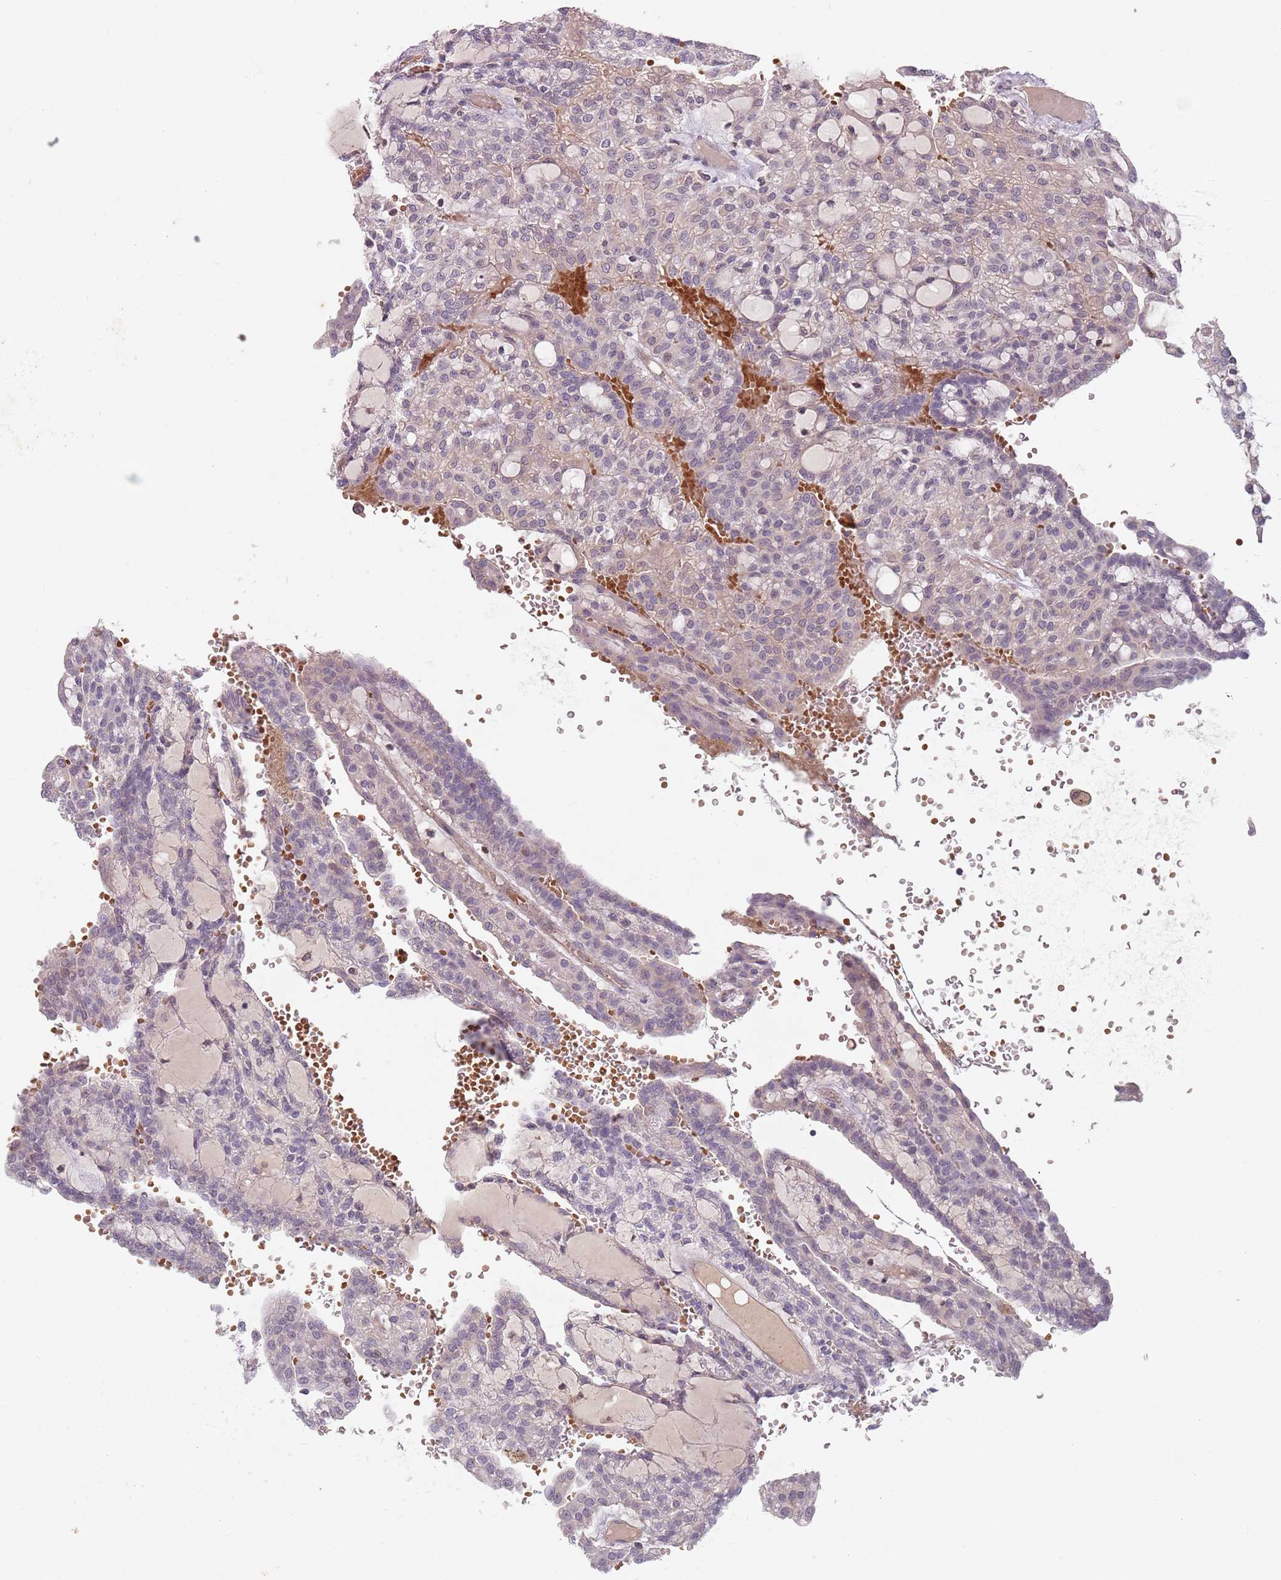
{"staining": {"intensity": "negative", "quantity": "none", "location": "none"}, "tissue": "renal cancer", "cell_type": "Tumor cells", "image_type": "cancer", "snomed": [{"axis": "morphology", "description": "Adenocarcinoma, NOS"}, {"axis": "topography", "description": "Kidney"}], "caption": "Immunohistochemical staining of renal cancer reveals no significant positivity in tumor cells.", "gene": "GPR180", "patient": {"sex": "male", "age": 63}}